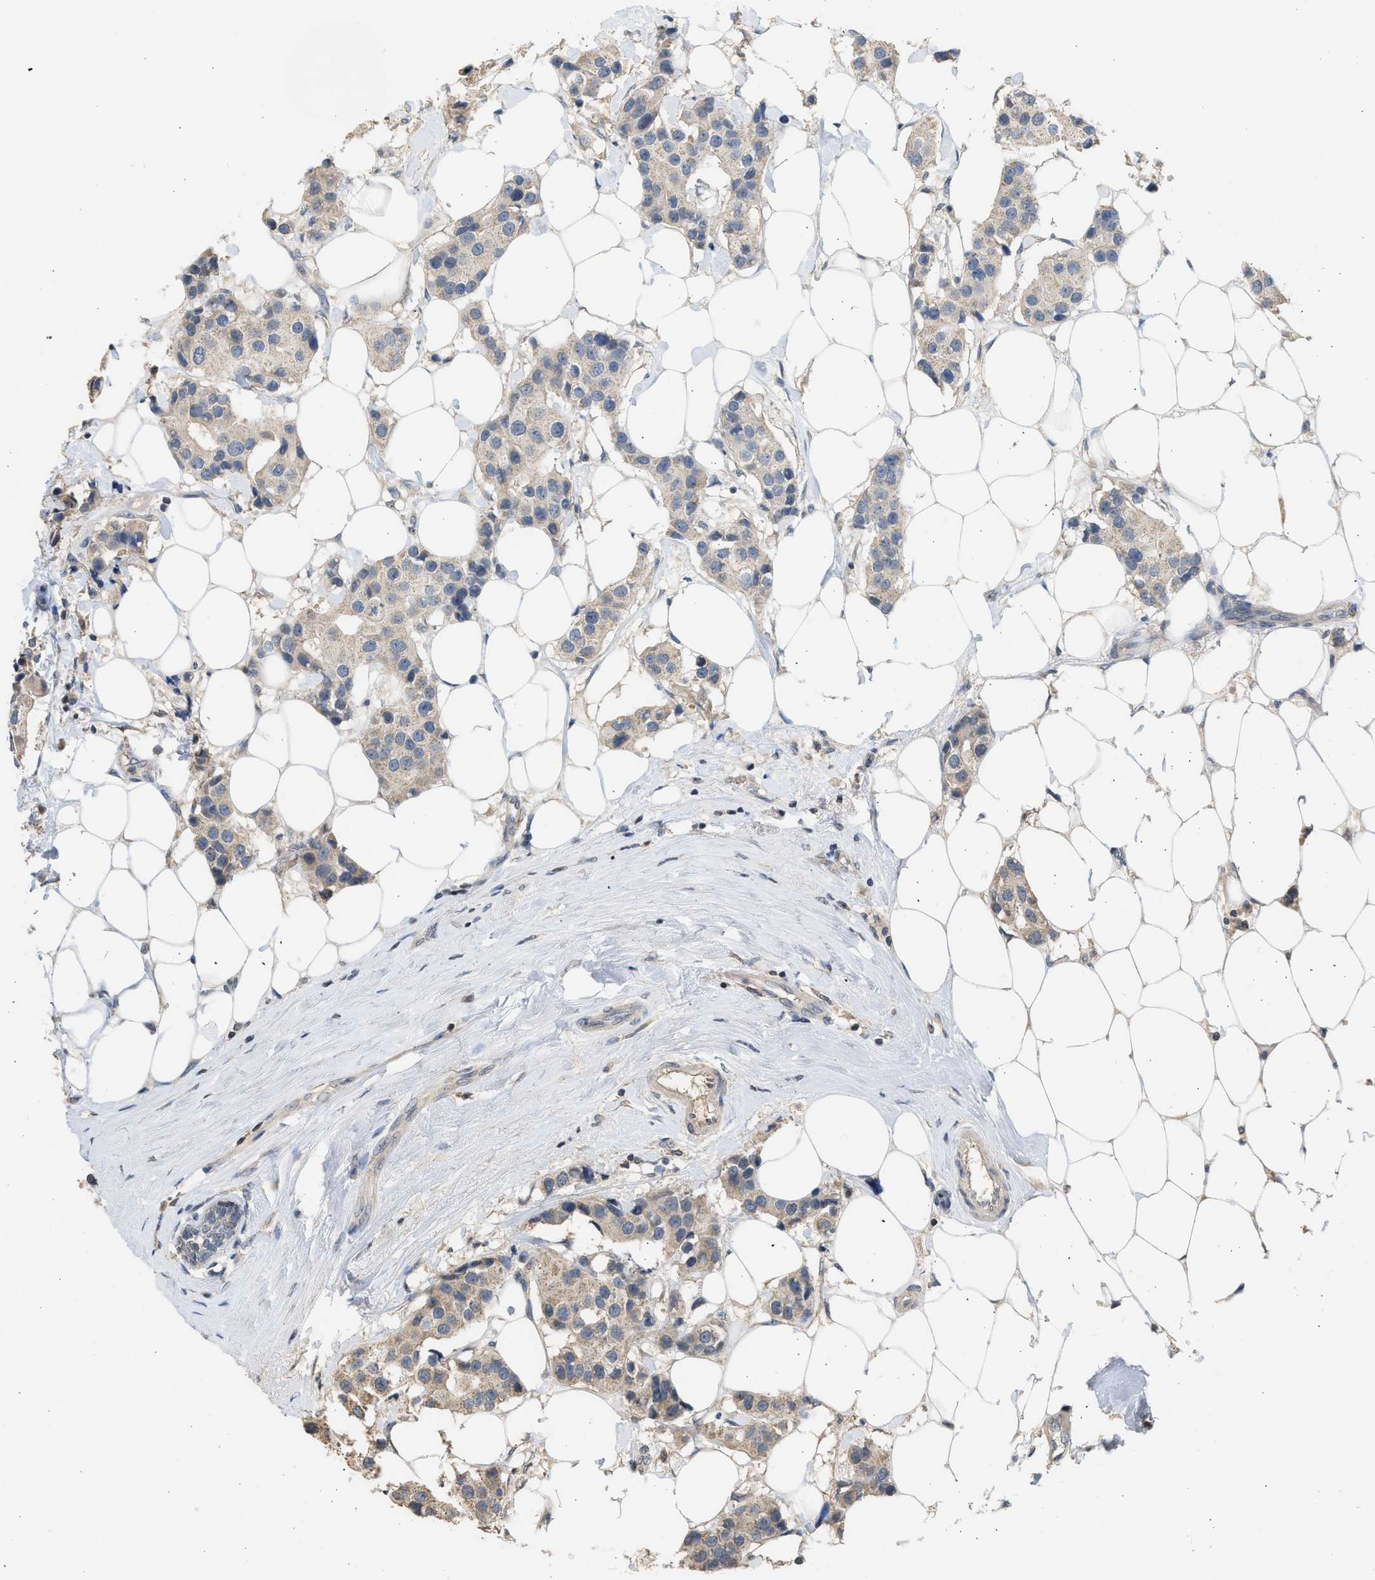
{"staining": {"intensity": "weak", "quantity": "25%-75%", "location": "cytoplasmic/membranous"}, "tissue": "breast cancer", "cell_type": "Tumor cells", "image_type": "cancer", "snomed": [{"axis": "morphology", "description": "Normal tissue, NOS"}, {"axis": "morphology", "description": "Duct carcinoma"}, {"axis": "topography", "description": "Breast"}], "caption": "Approximately 25%-75% of tumor cells in human breast invasive ductal carcinoma display weak cytoplasmic/membranous protein positivity as visualized by brown immunohistochemical staining.", "gene": "SULT2A1", "patient": {"sex": "female", "age": 39}}